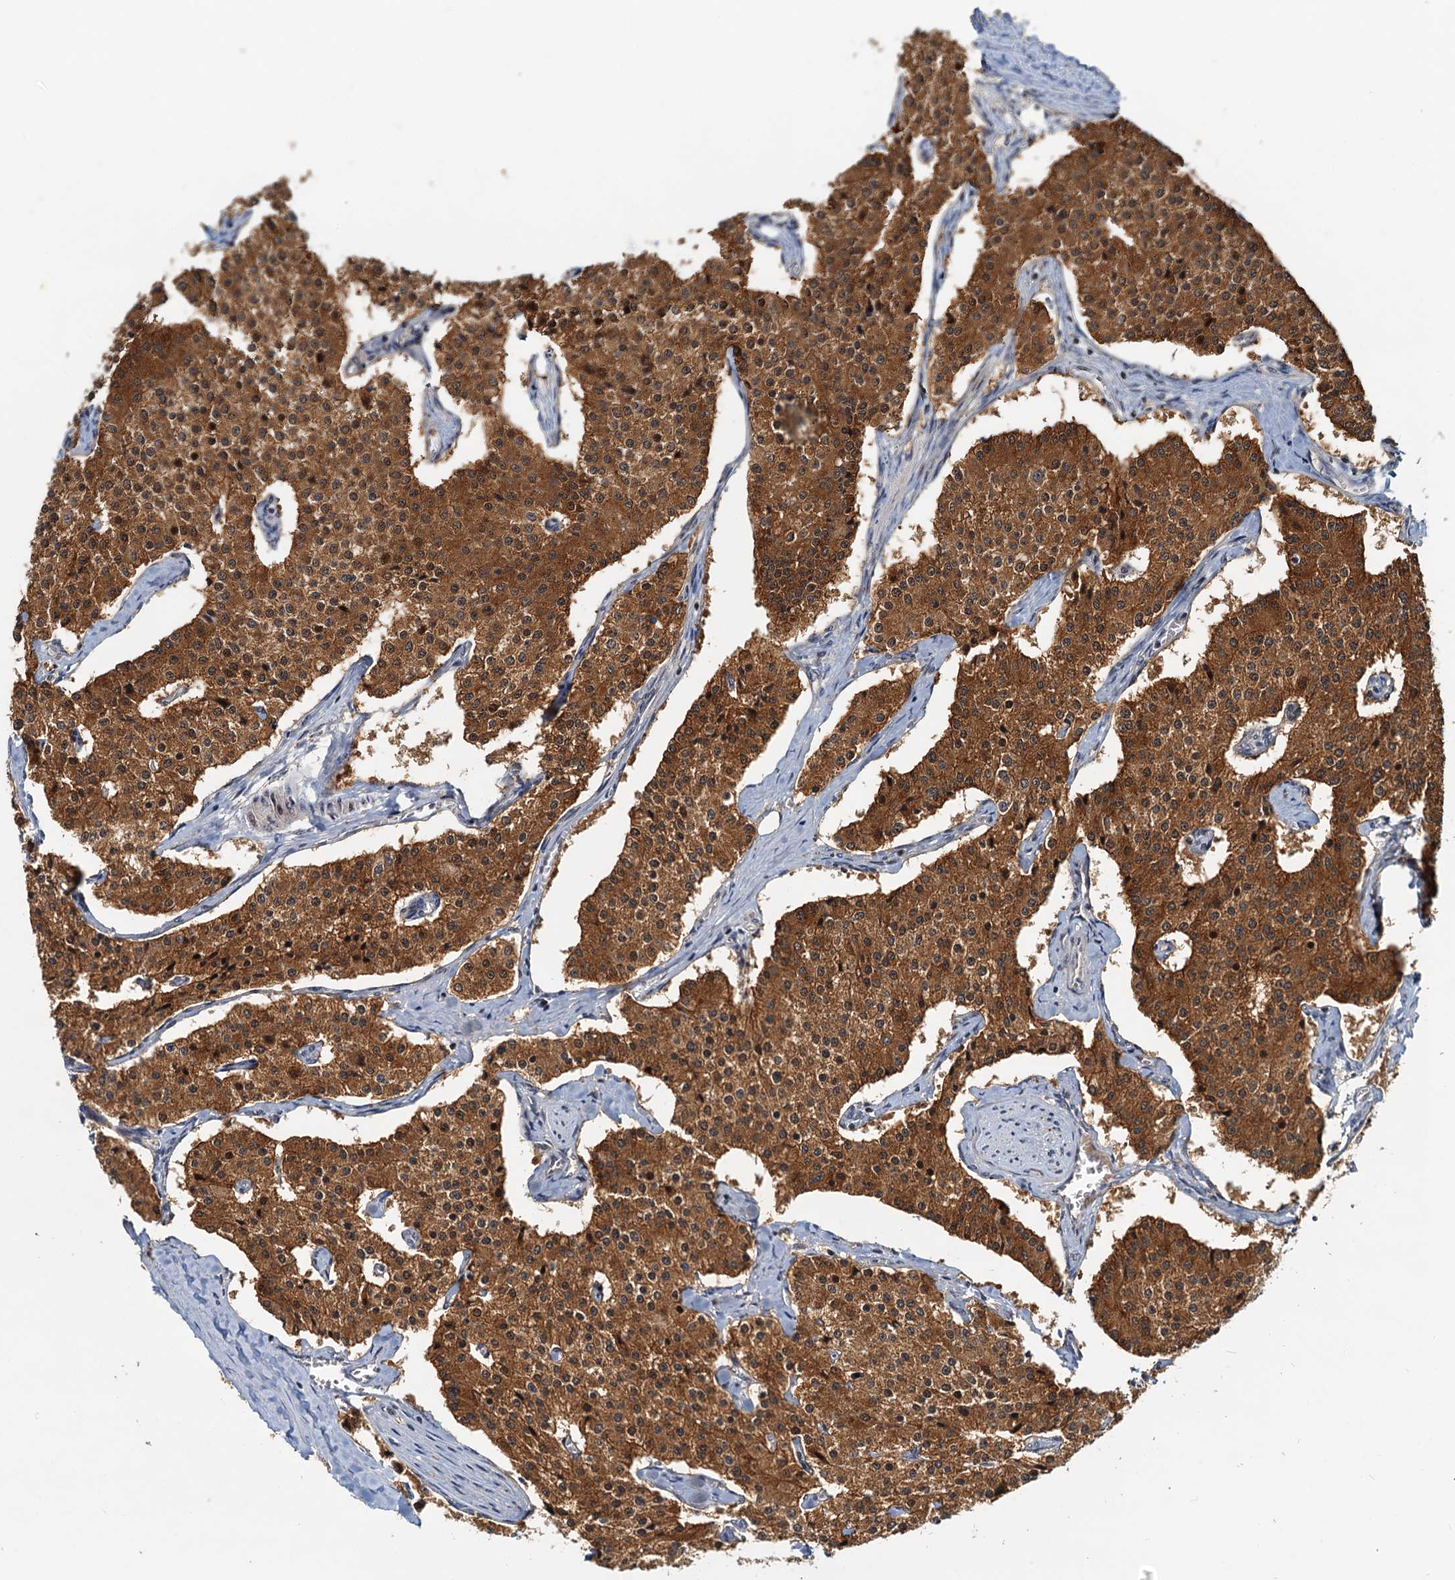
{"staining": {"intensity": "strong", "quantity": ">75%", "location": "cytoplasmic/membranous"}, "tissue": "carcinoid", "cell_type": "Tumor cells", "image_type": "cancer", "snomed": [{"axis": "morphology", "description": "Carcinoid, malignant, NOS"}, {"axis": "topography", "description": "Colon"}], "caption": "Immunohistochemistry (IHC) of carcinoid shows high levels of strong cytoplasmic/membranous staining in about >75% of tumor cells. Nuclei are stained in blue.", "gene": "TOLLIP", "patient": {"sex": "female", "age": 52}}